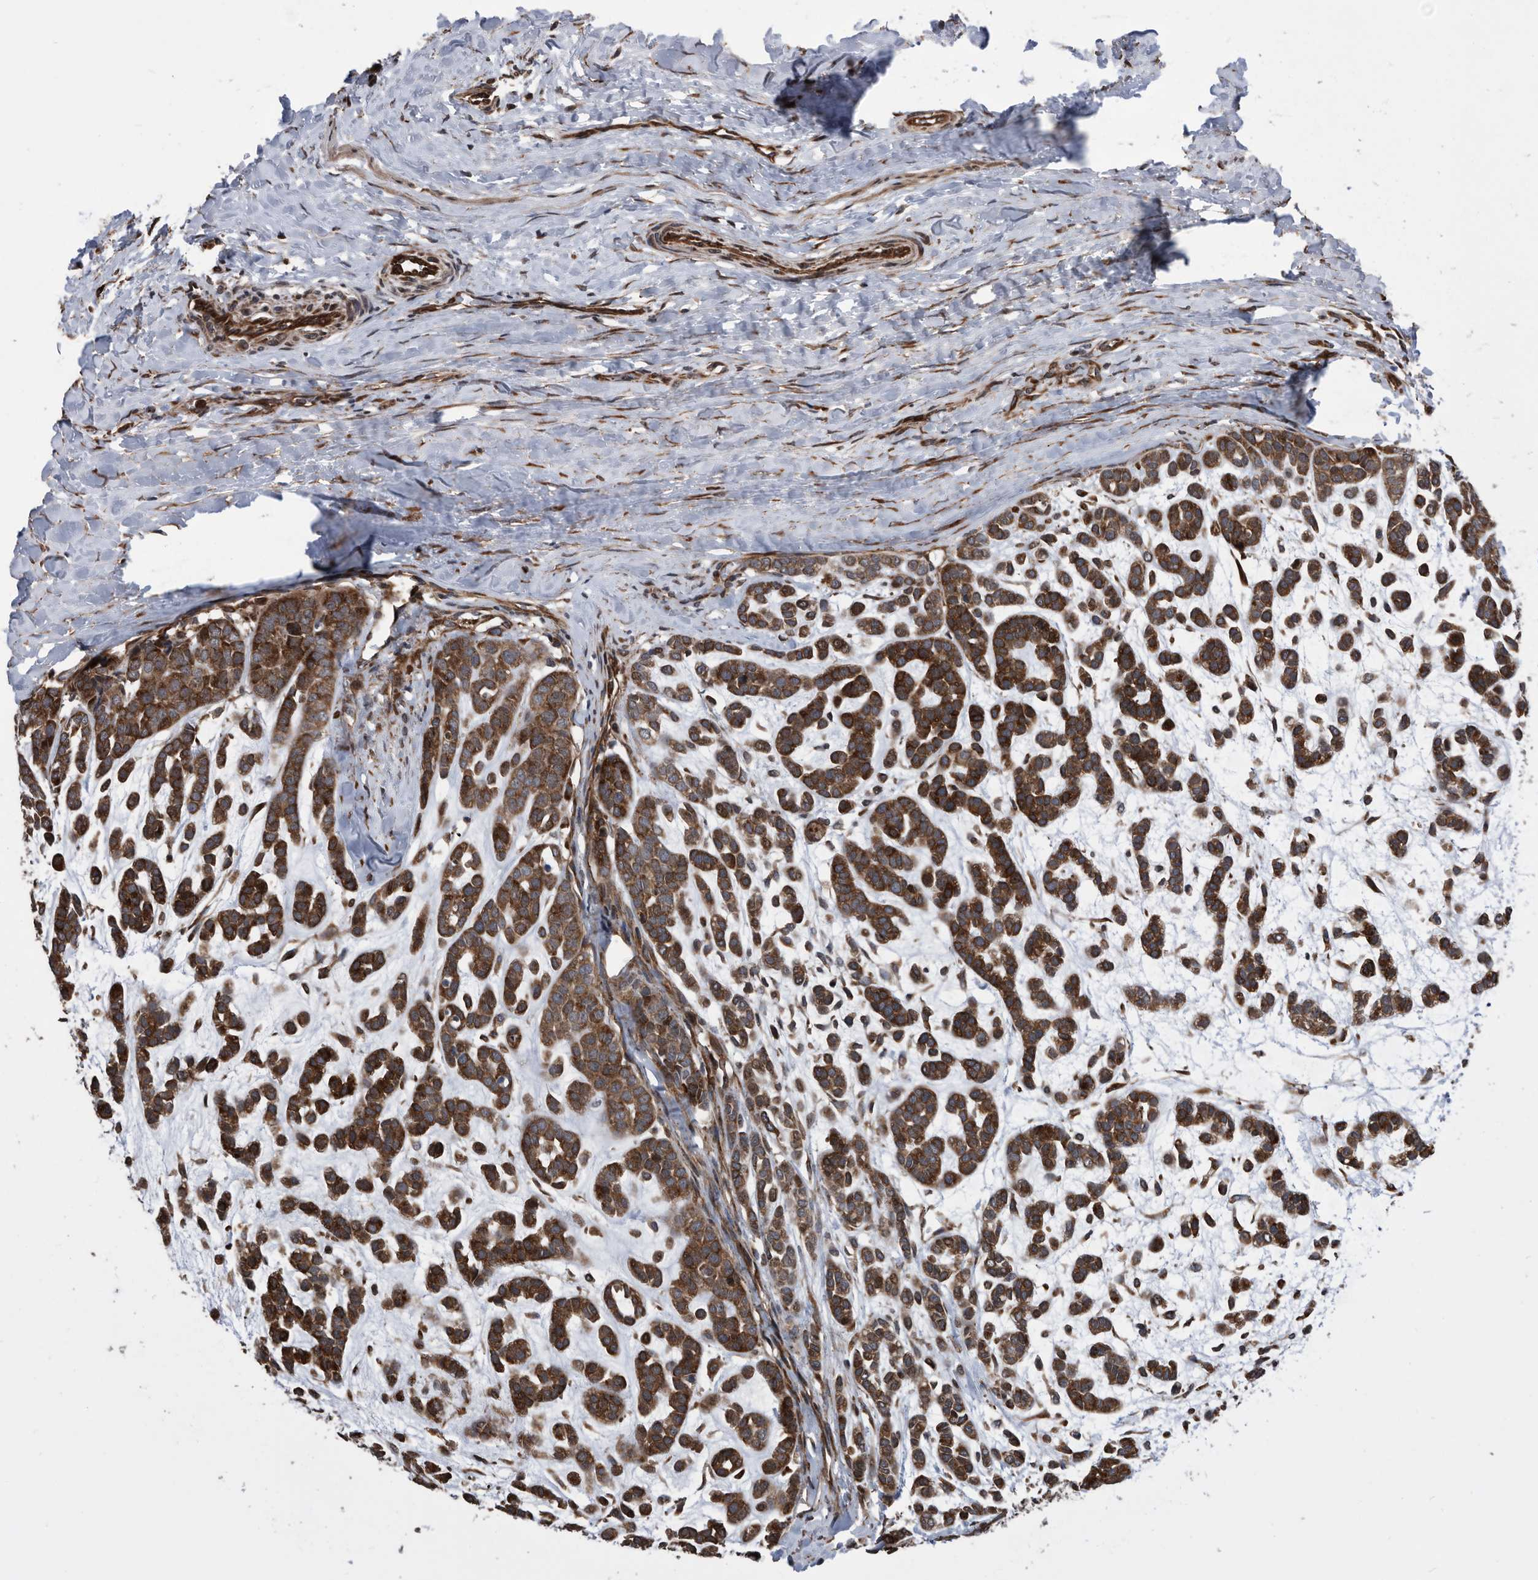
{"staining": {"intensity": "strong", "quantity": ">75%", "location": "cytoplasmic/membranous"}, "tissue": "head and neck cancer", "cell_type": "Tumor cells", "image_type": "cancer", "snomed": [{"axis": "morphology", "description": "Adenocarcinoma, NOS"}, {"axis": "morphology", "description": "Adenoma, NOS"}, {"axis": "topography", "description": "Head-Neck"}], "caption": "Head and neck cancer stained with a protein marker exhibits strong staining in tumor cells.", "gene": "SERINC2", "patient": {"sex": "female", "age": 55}}